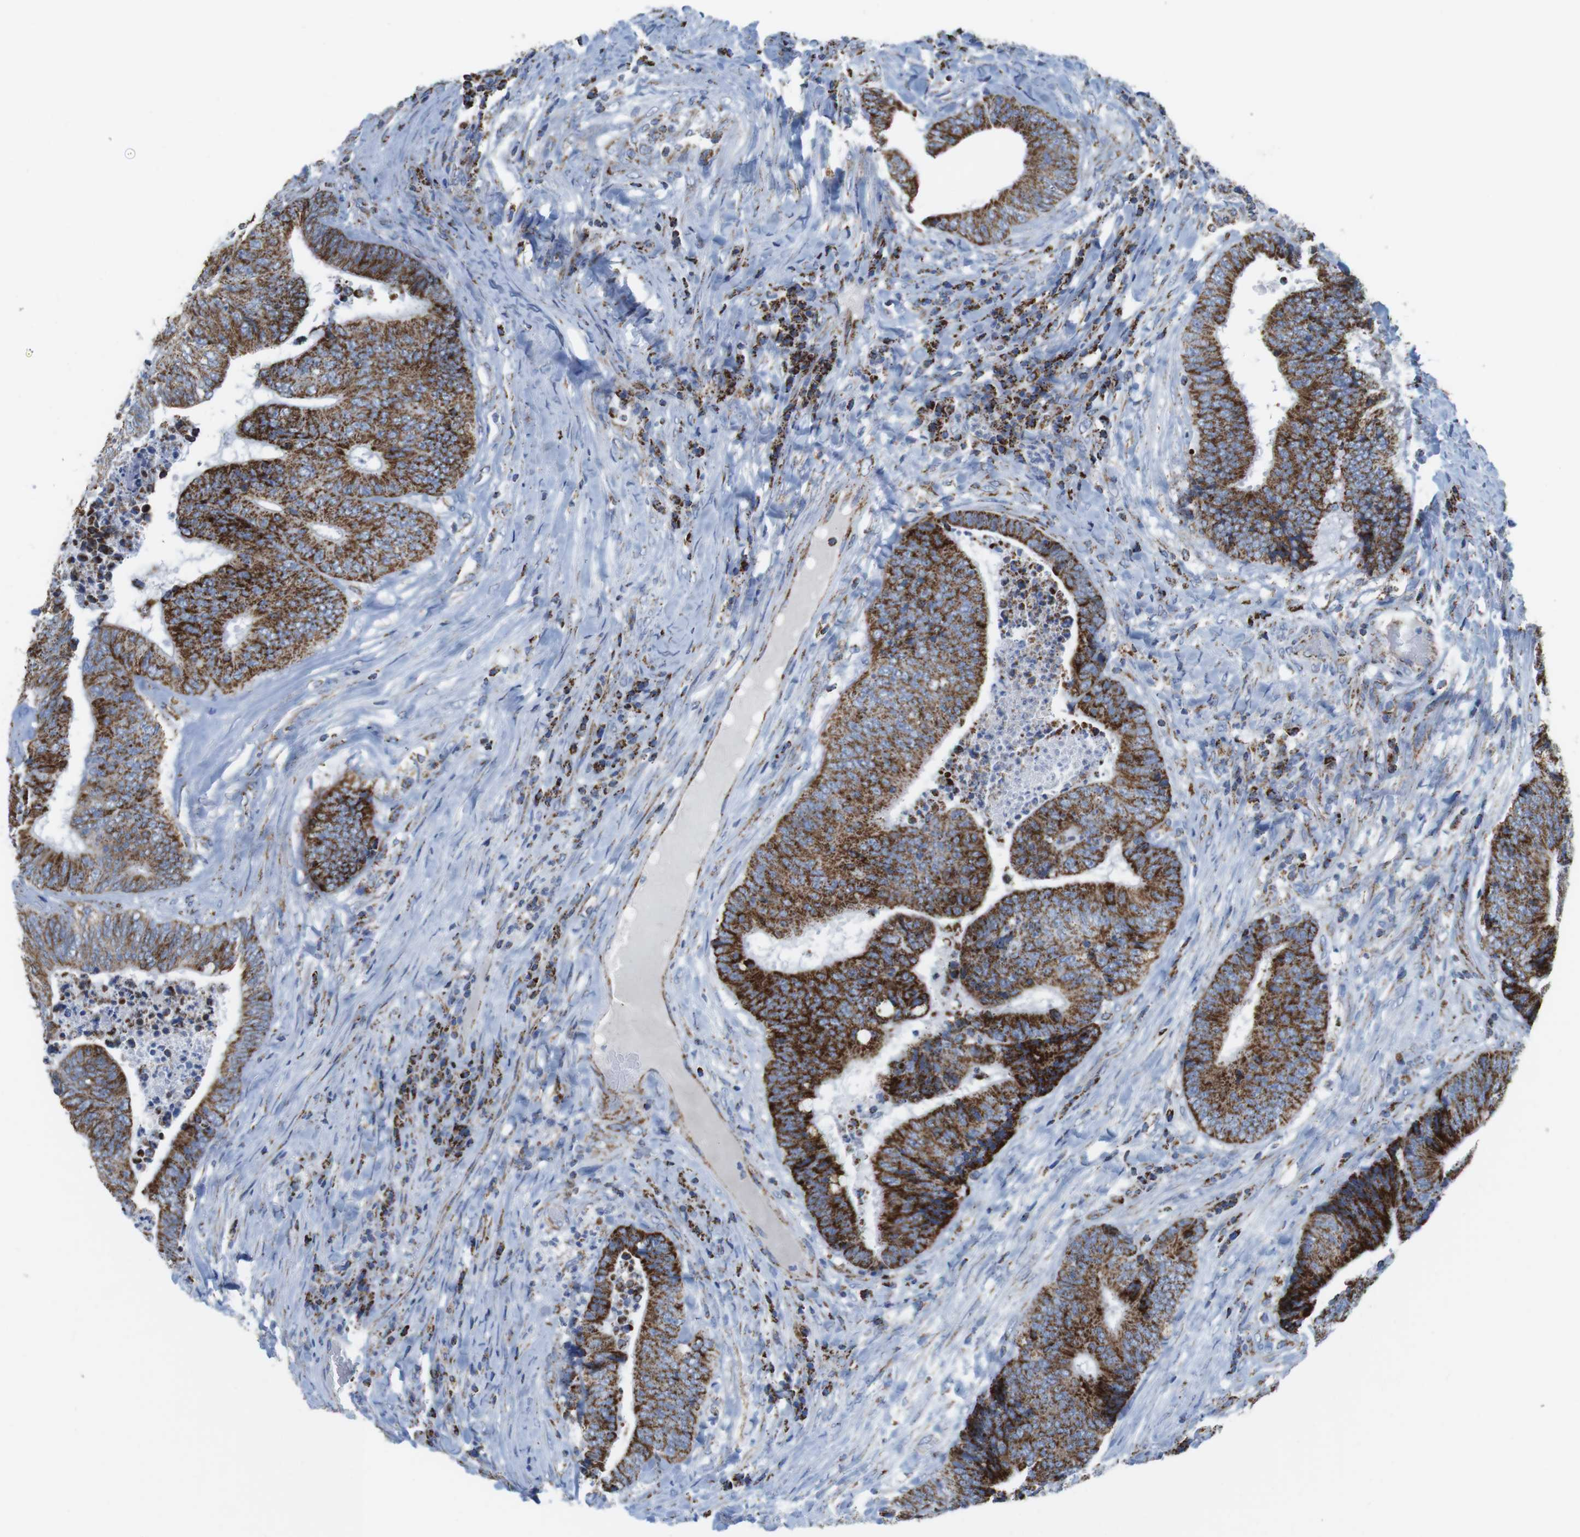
{"staining": {"intensity": "strong", "quantity": ">75%", "location": "cytoplasmic/membranous"}, "tissue": "colorectal cancer", "cell_type": "Tumor cells", "image_type": "cancer", "snomed": [{"axis": "morphology", "description": "Adenocarcinoma, NOS"}, {"axis": "topography", "description": "Rectum"}], "caption": "Immunohistochemistry micrograph of colorectal cancer stained for a protein (brown), which shows high levels of strong cytoplasmic/membranous positivity in about >75% of tumor cells.", "gene": "ATP5PO", "patient": {"sex": "male", "age": 72}}